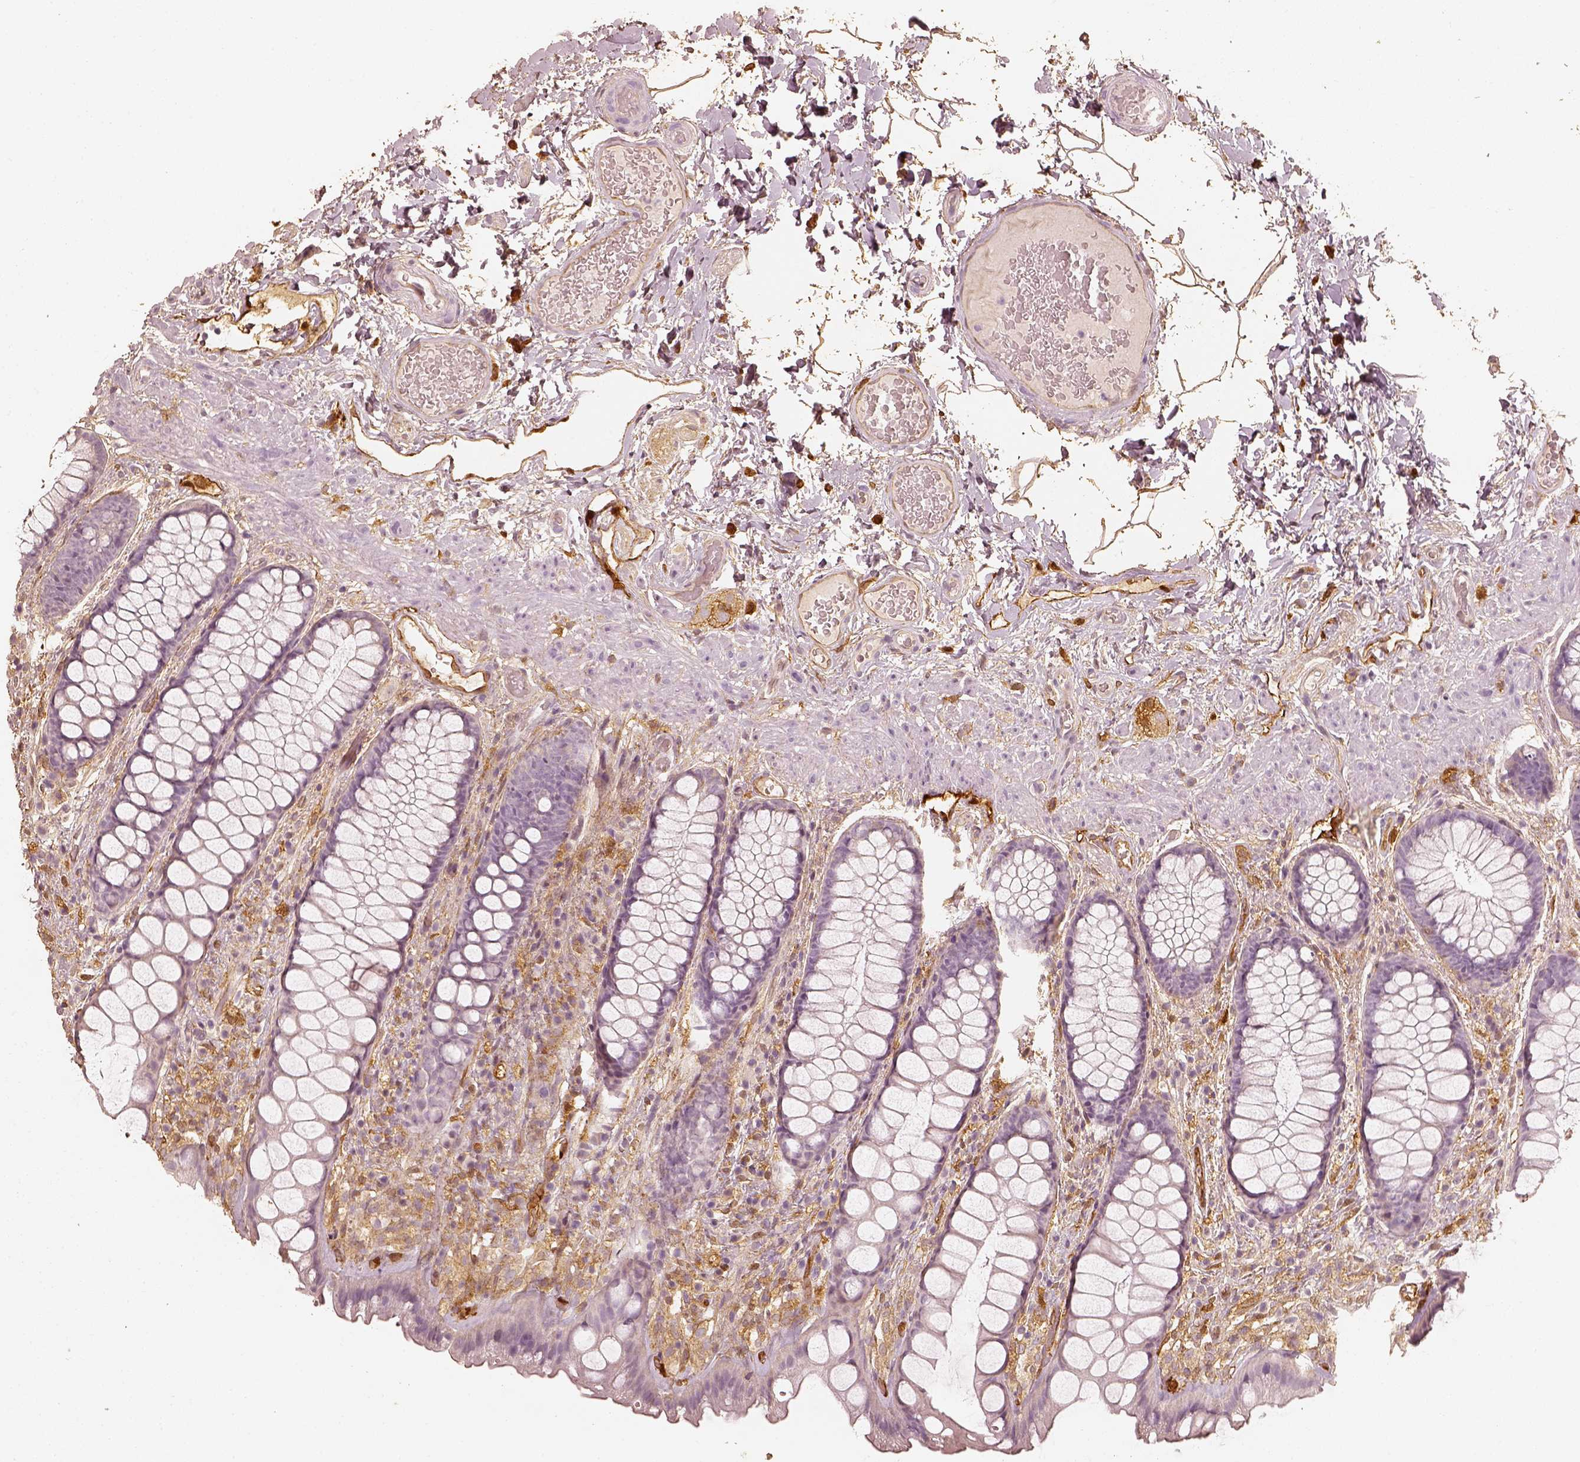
{"staining": {"intensity": "negative", "quantity": "none", "location": "none"}, "tissue": "rectum", "cell_type": "Glandular cells", "image_type": "normal", "snomed": [{"axis": "morphology", "description": "Normal tissue, NOS"}, {"axis": "topography", "description": "Rectum"}], "caption": "DAB immunohistochemical staining of normal rectum demonstrates no significant expression in glandular cells. (Brightfield microscopy of DAB immunohistochemistry (IHC) at high magnification).", "gene": "FSCN1", "patient": {"sex": "female", "age": 62}}